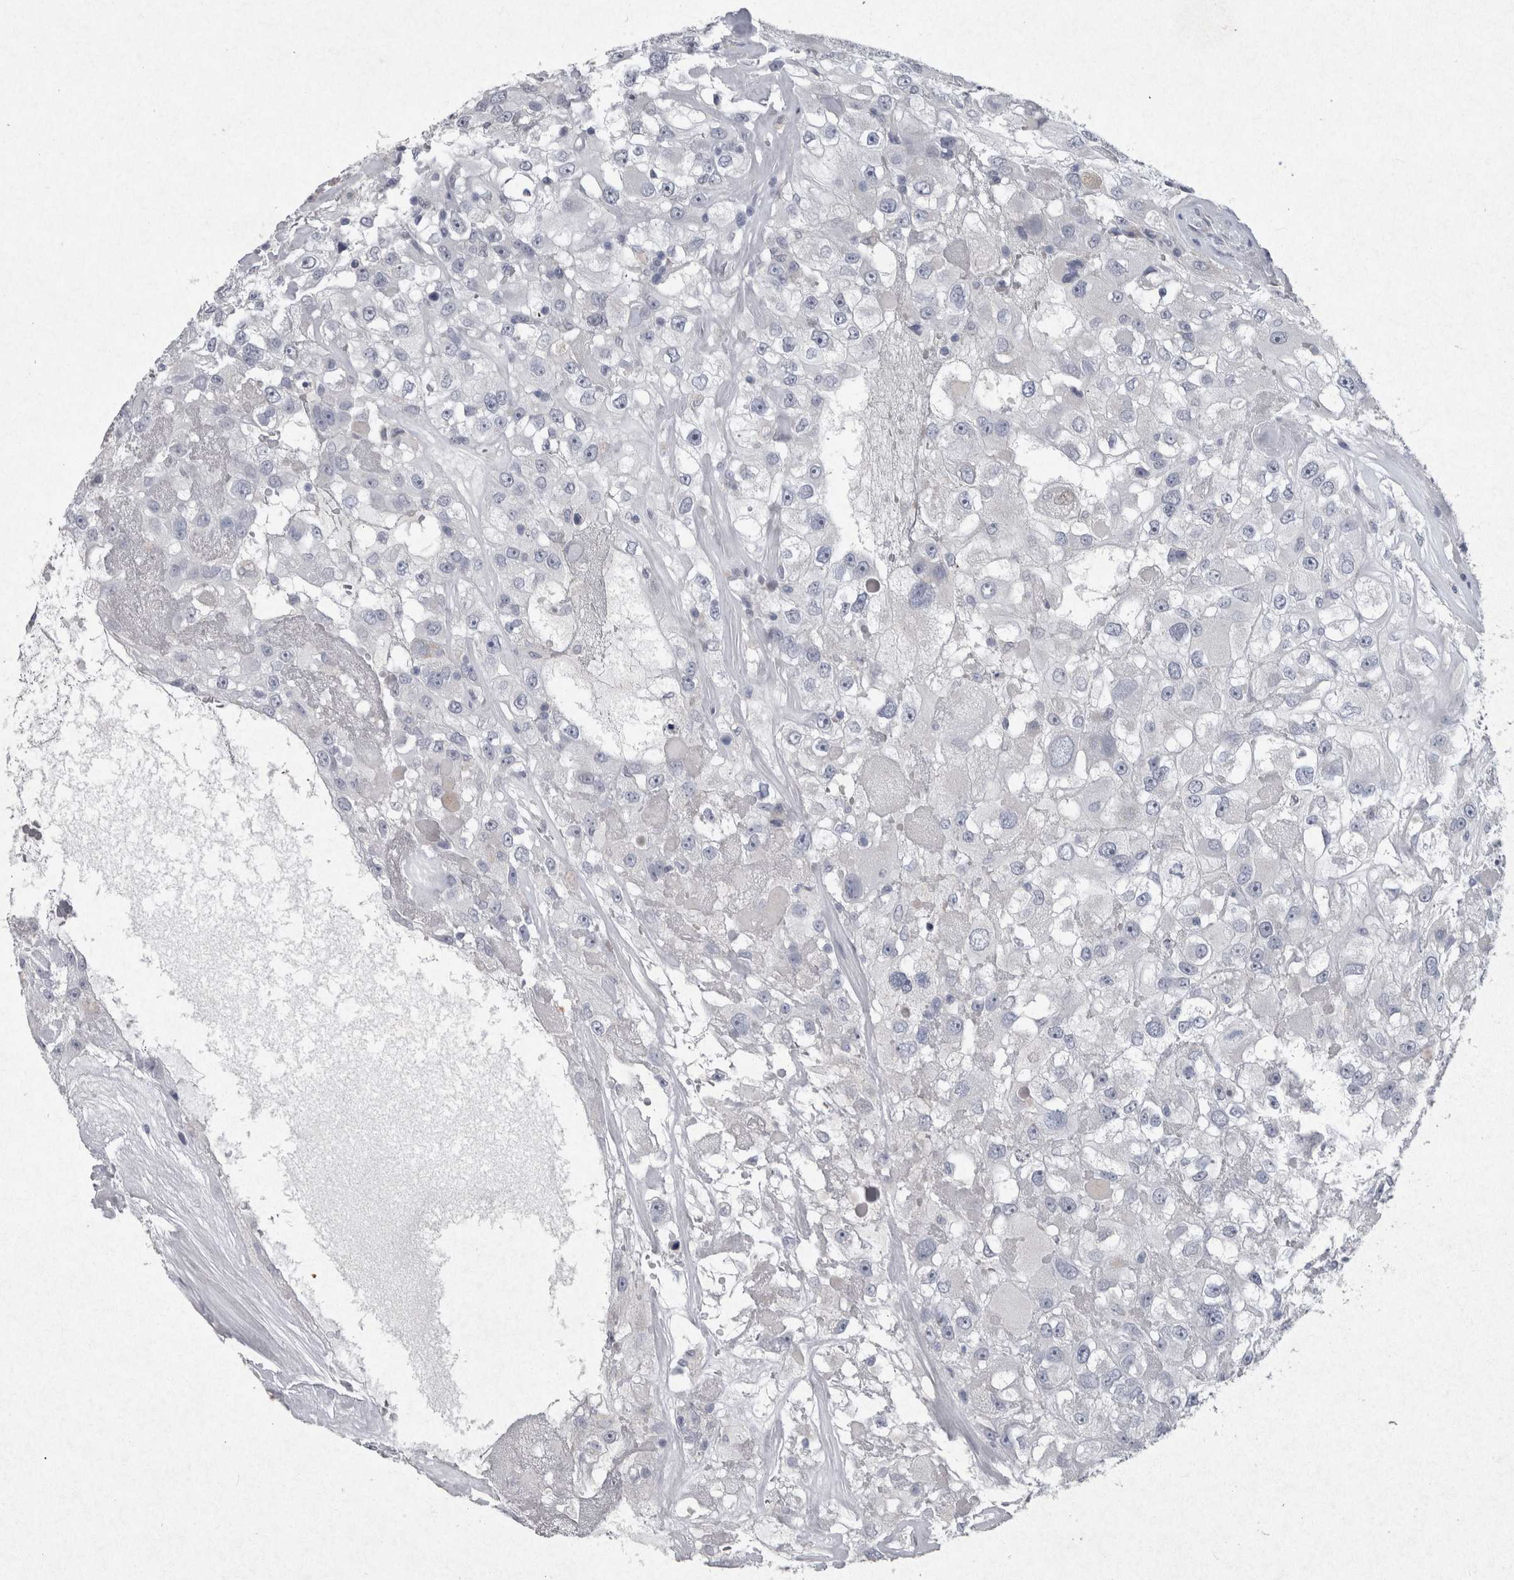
{"staining": {"intensity": "negative", "quantity": "none", "location": "none"}, "tissue": "renal cancer", "cell_type": "Tumor cells", "image_type": "cancer", "snomed": [{"axis": "morphology", "description": "Adenocarcinoma, NOS"}, {"axis": "topography", "description": "Kidney"}], "caption": "Immunohistochemistry (IHC) of human renal cancer (adenocarcinoma) exhibits no positivity in tumor cells. (DAB (3,3'-diaminobenzidine) IHC with hematoxylin counter stain).", "gene": "PDX1", "patient": {"sex": "female", "age": 52}}